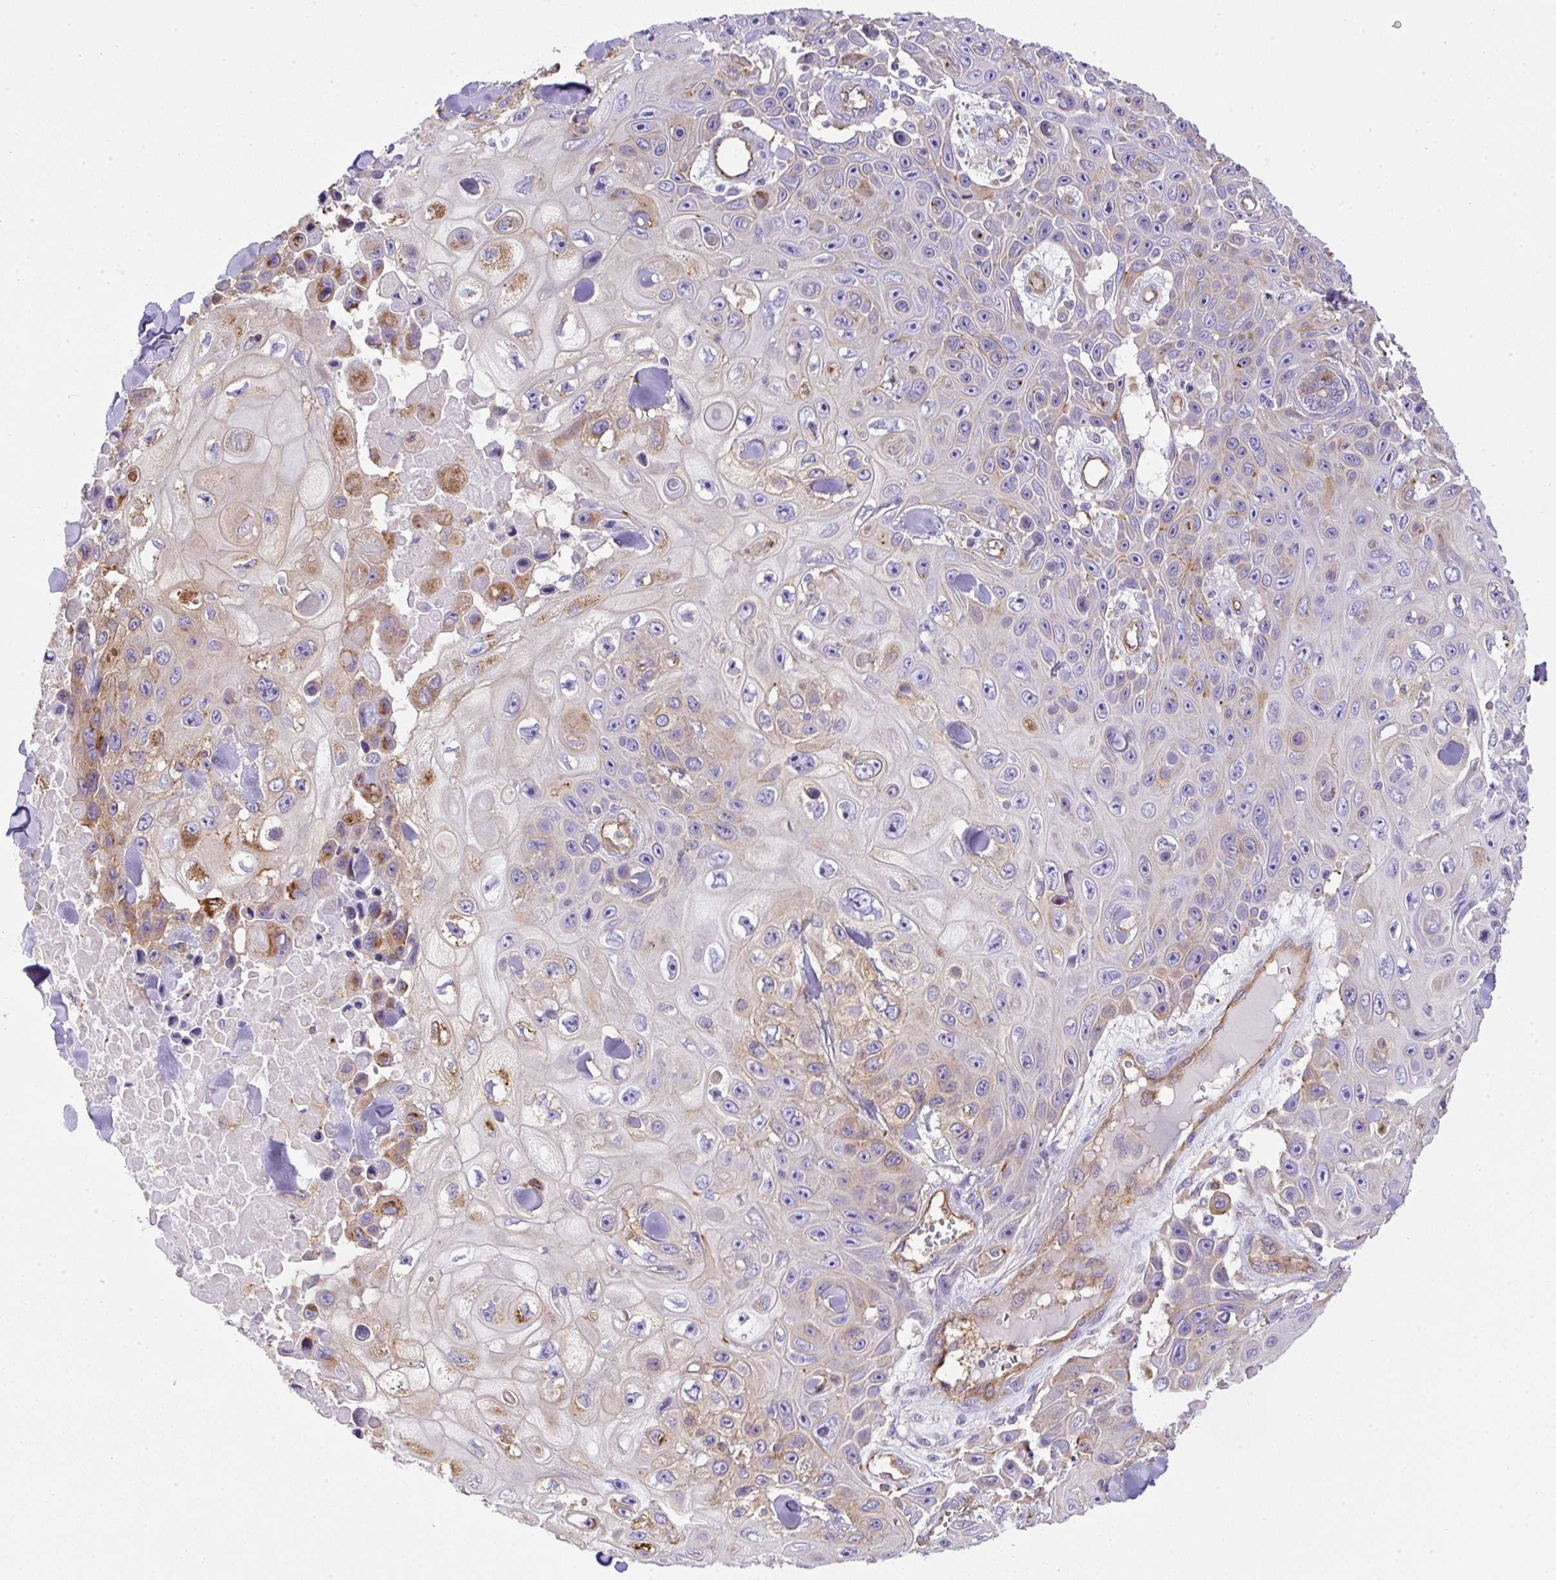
{"staining": {"intensity": "moderate", "quantity": "<25%", "location": "cytoplasmic/membranous"}, "tissue": "skin cancer", "cell_type": "Tumor cells", "image_type": "cancer", "snomed": [{"axis": "morphology", "description": "Squamous cell carcinoma, NOS"}, {"axis": "topography", "description": "Skin"}], "caption": "The photomicrograph exhibits immunohistochemical staining of skin cancer. There is moderate cytoplasmic/membranous staining is seen in about <25% of tumor cells.", "gene": "MAGEB5", "patient": {"sex": "male", "age": 82}}